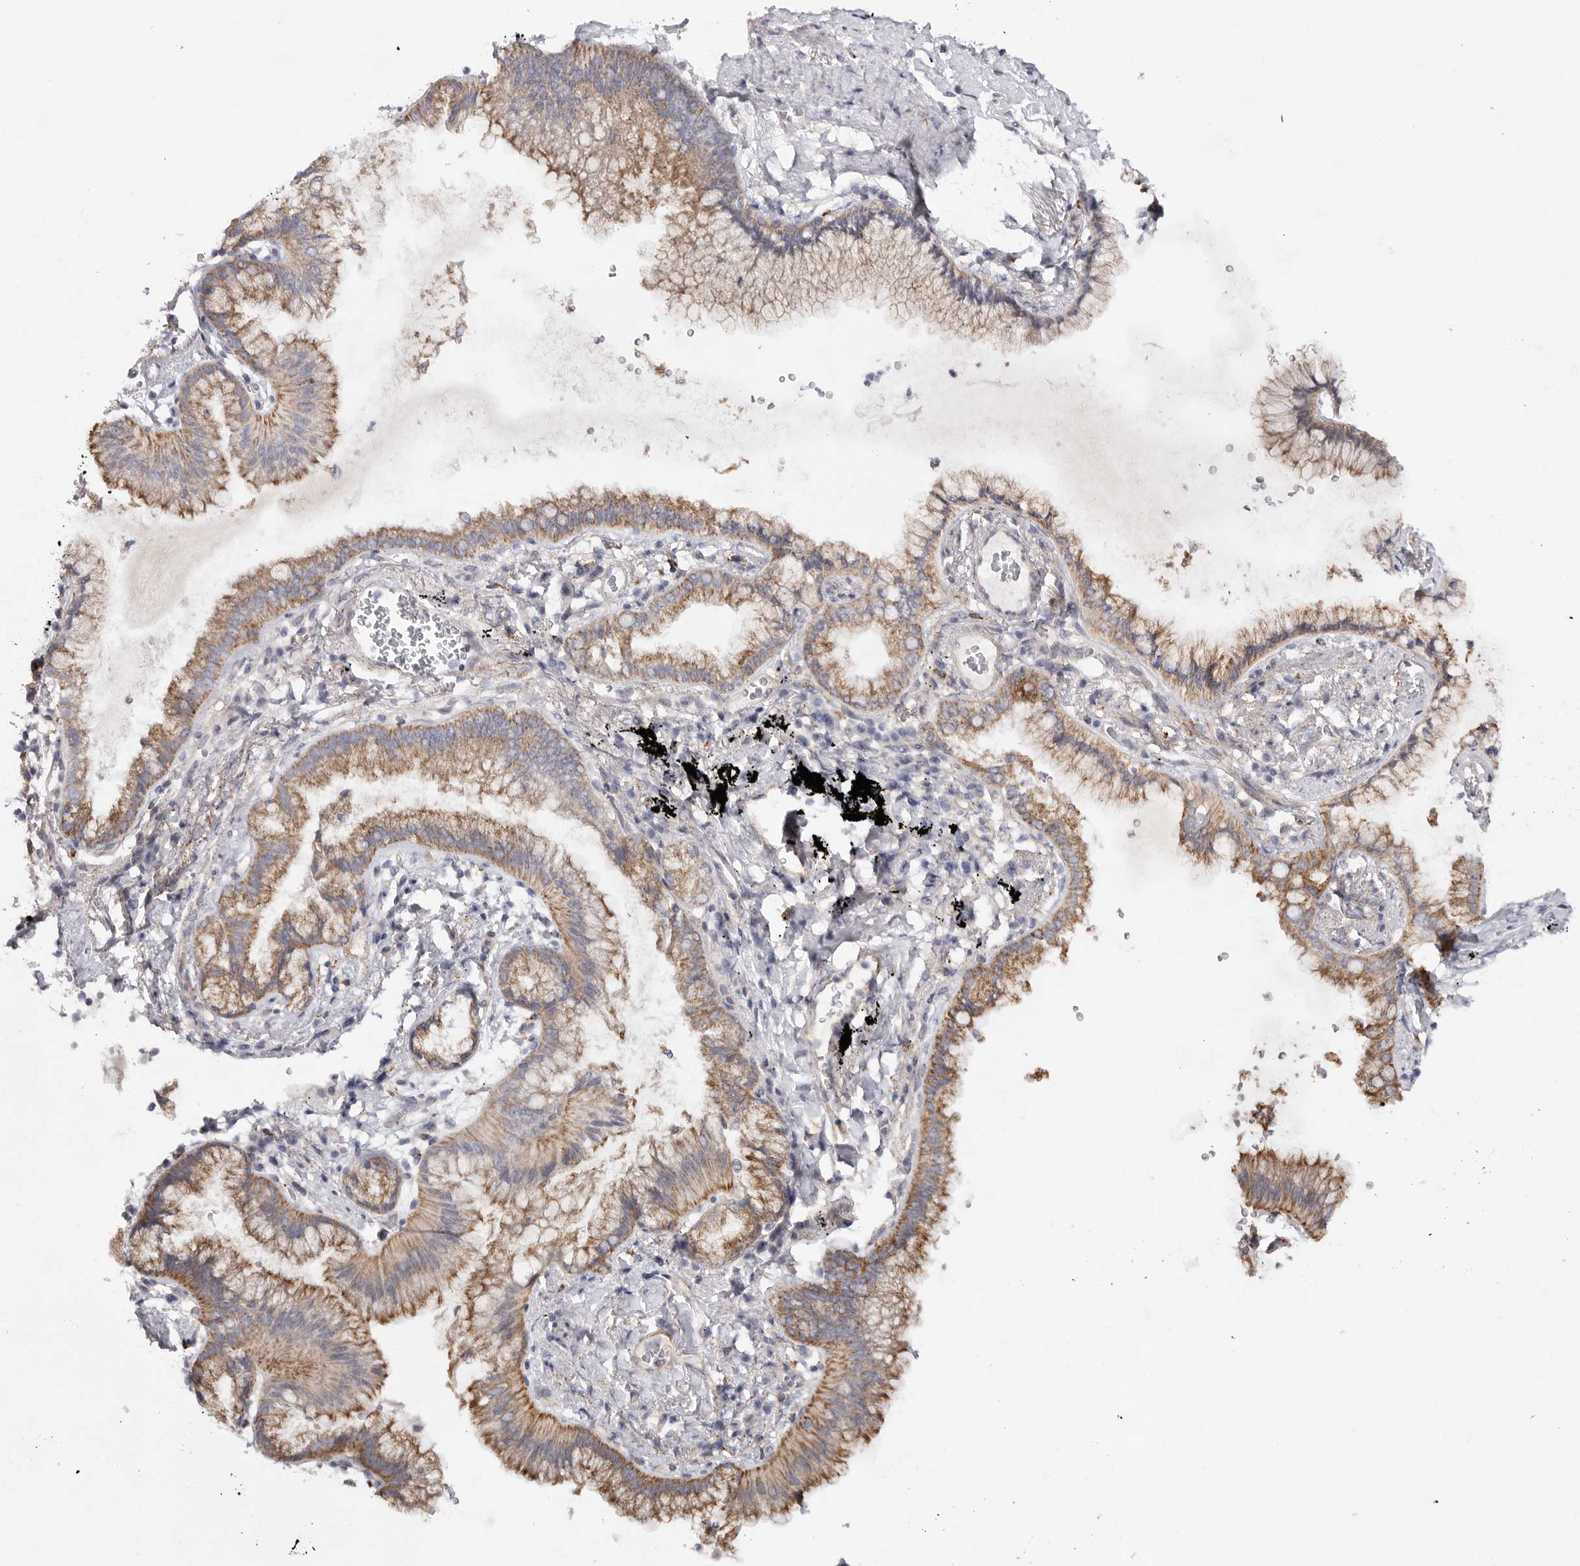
{"staining": {"intensity": "moderate", "quantity": ">75%", "location": "cytoplasmic/membranous"}, "tissue": "lung cancer", "cell_type": "Tumor cells", "image_type": "cancer", "snomed": [{"axis": "morphology", "description": "Adenocarcinoma, NOS"}, {"axis": "topography", "description": "Lung"}], "caption": "Immunohistochemistry staining of lung cancer, which shows medium levels of moderate cytoplasmic/membranous positivity in approximately >75% of tumor cells indicating moderate cytoplasmic/membranous protein positivity. The staining was performed using DAB (3,3'-diaminobenzidine) (brown) for protein detection and nuclei were counterstained in hematoxylin (blue).", "gene": "ELP3", "patient": {"sex": "female", "age": 70}}